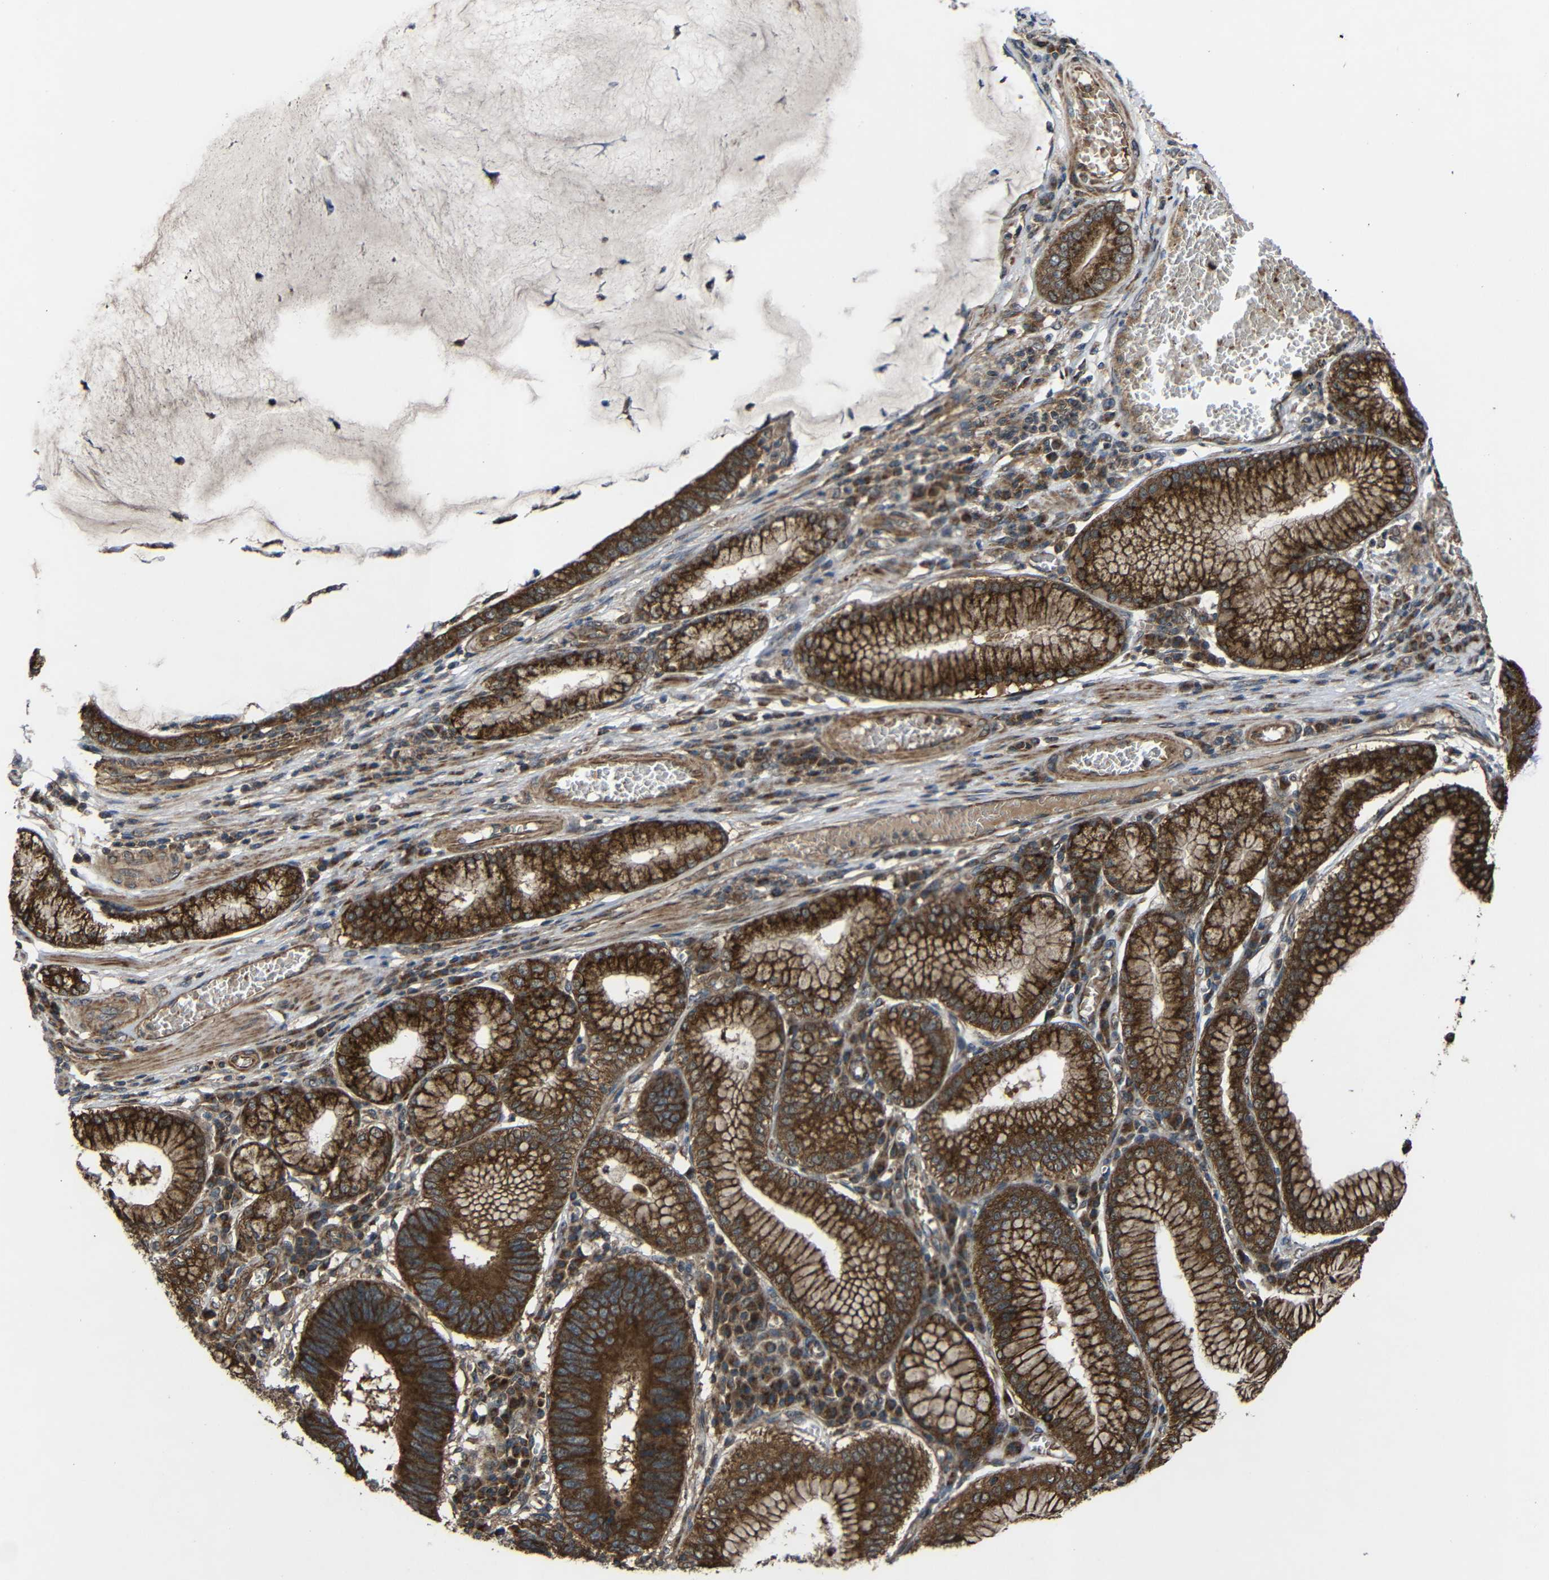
{"staining": {"intensity": "strong", "quantity": ">75%", "location": "cytoplasmic/membranous"}, "tissue": "stomach cancer", "cell_type": "Tumor cells", "image_type": "cancer", "snomed": [{"axis": "morphology", "description": "Adenocarcinoma, NOS"}, {"axis": "topography", "description": "Stomach"}], "caption": "Protein expression analysis of human adenocarcinoma (stomach) reveals strong cytoplasmic/membranous expression in about >75% of tumor cells.", "gene": "C1GALT1", "patient": {"sex": "male", "age": 59}}